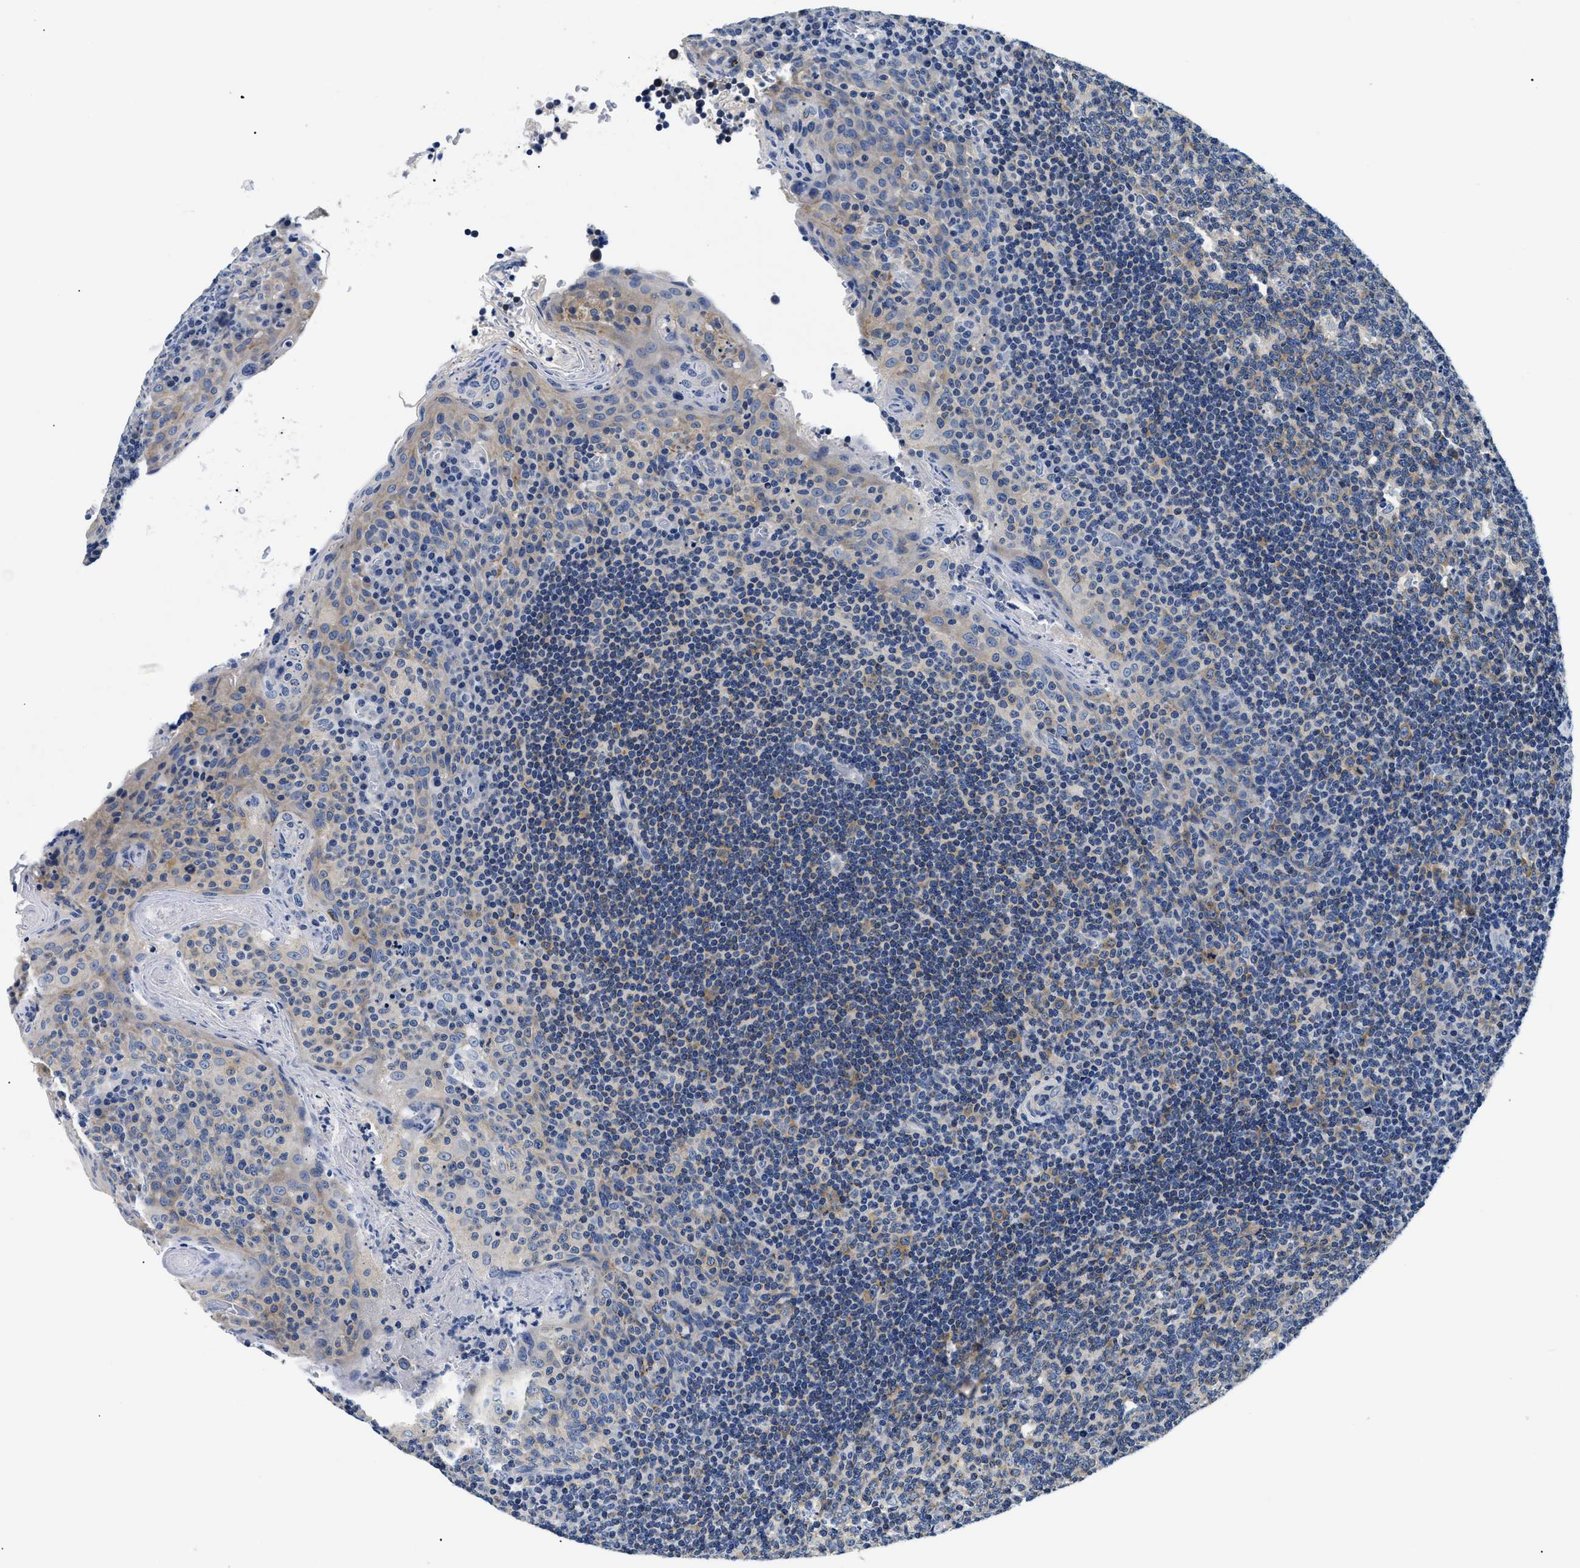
{"staining": {"intensity": "weak", "quantity": "<25%", "location": "cytoplasmic/membranous"}, "tissue": "tonsil", "cell_type": "Germinal center cells", "image_type": "normal", "snomed": [{"axis": "morphology", "description": "Normal tissue, NOS"}, {"axis": "topography", "description": "Tonsil"}], "caption": "An image of human tonsil is negative for staining in germinal center cells.", "gene": "MEA1", "patient": {"sex": "male", "age": 17}}